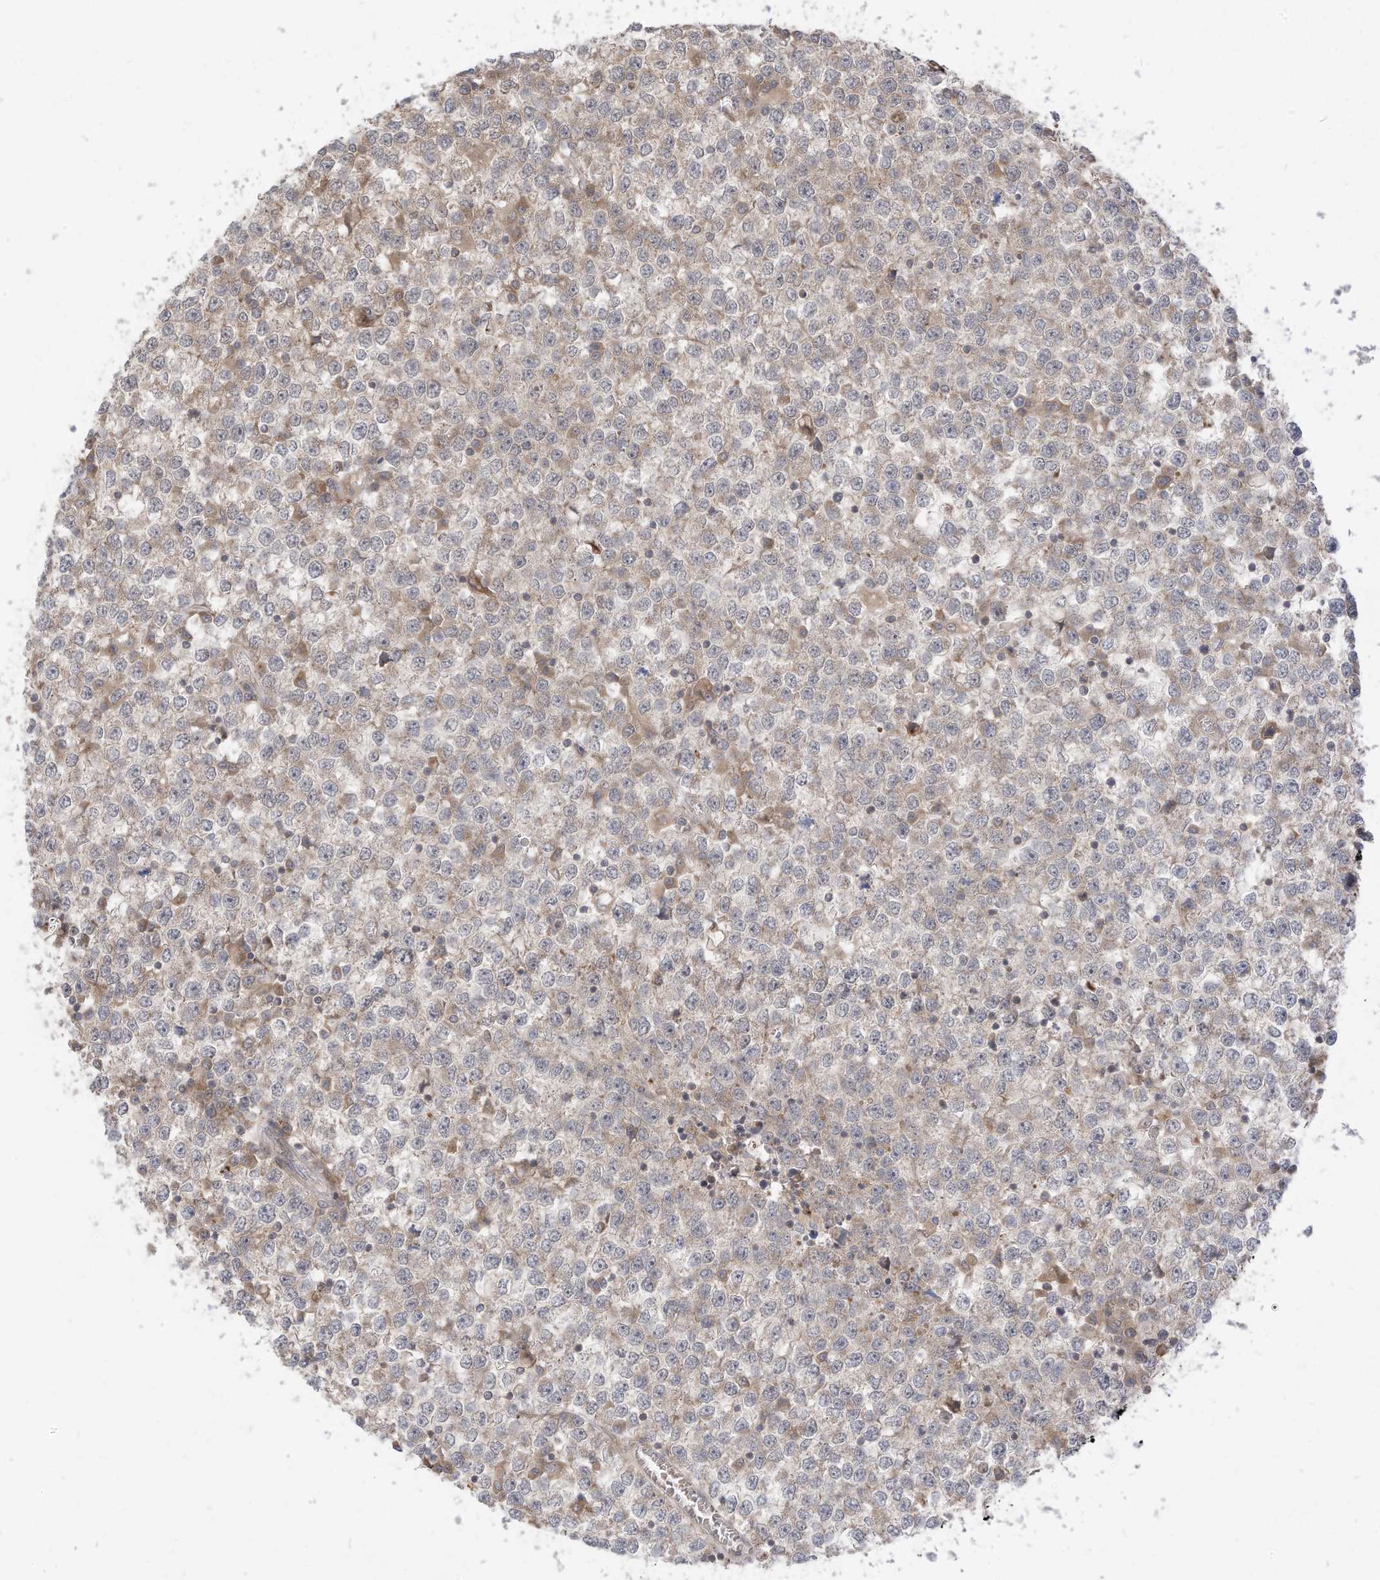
{"staining": {"intensity": "weak", "quantity": "25%-75%", "location": "cytoplasmic/membranous"}, "tissue": "testis cancer", "cell_type": "Tumor cells", "image_type": "cancer", "snomed": [{"axis": "morphology", "description": "Seminoma, NOS"}, {"axis": "topography", "description": "Testis"}], "caption": "Protein staining demonstrates weak cytoplasmic/membranous expression in approximately 25%-75% of tumor cells in testis cancer.", "gene": "CNKSR1", "patient": {"sex": "male", "age": 65}}